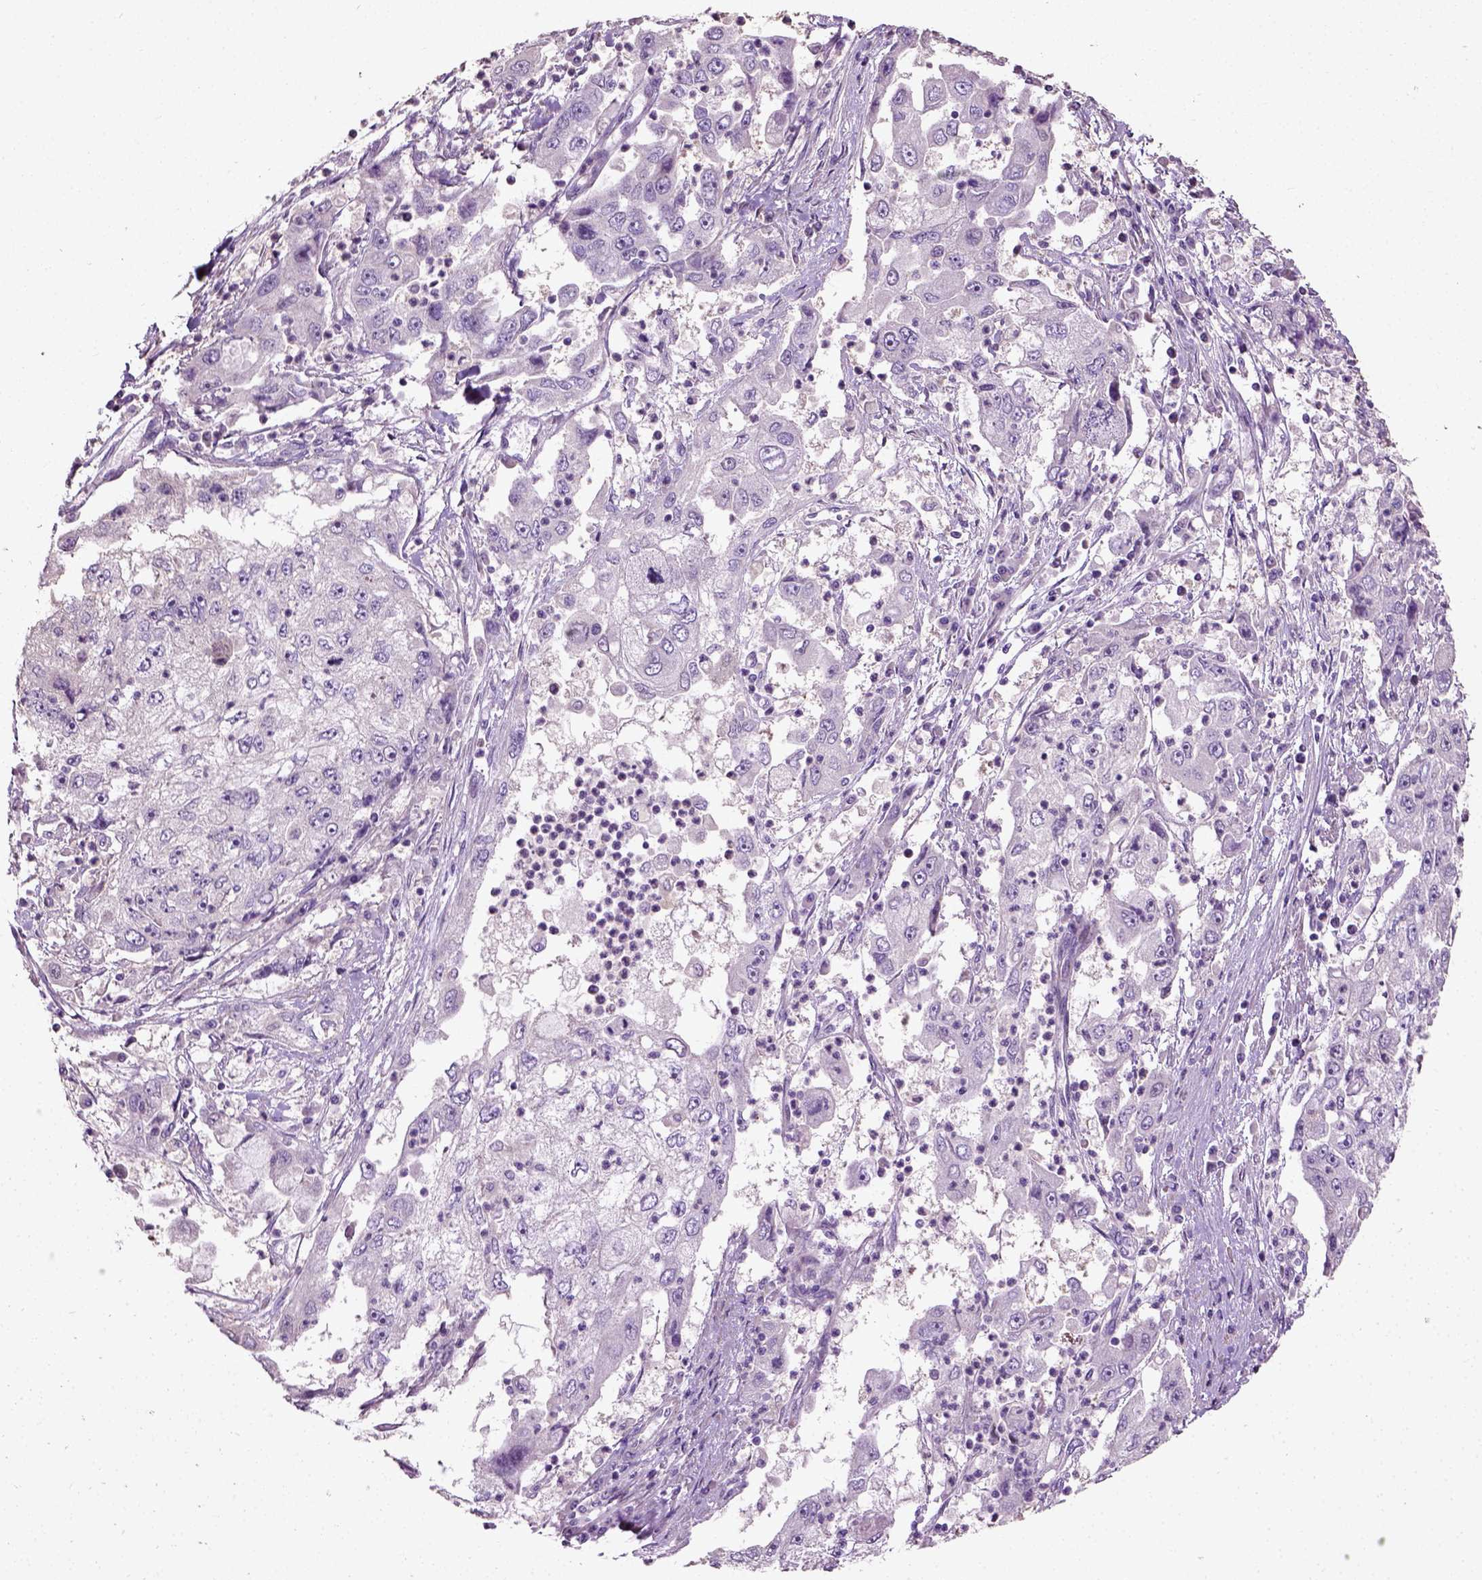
{"staining": {"intensity": "negative", "quantity": "none", "location": "none"}, "tissue": "cervical cancer", "cell_type": "Tumor cells", "image_type": "cancer", "snomed": [{"axis": "morphology", "description": "Squamous cell carcinoma, NOS"}, {"axis": "topography", "description": "Cervix"}], "caption": "Immunohistochemistry (IHC) image of cervical cancer (squamous cell carcinoma) stained for a protein (brown), which shows no expression in tumor cells.", "gene": "PKP3", "patient": {"sex": "female", "age": 36}}